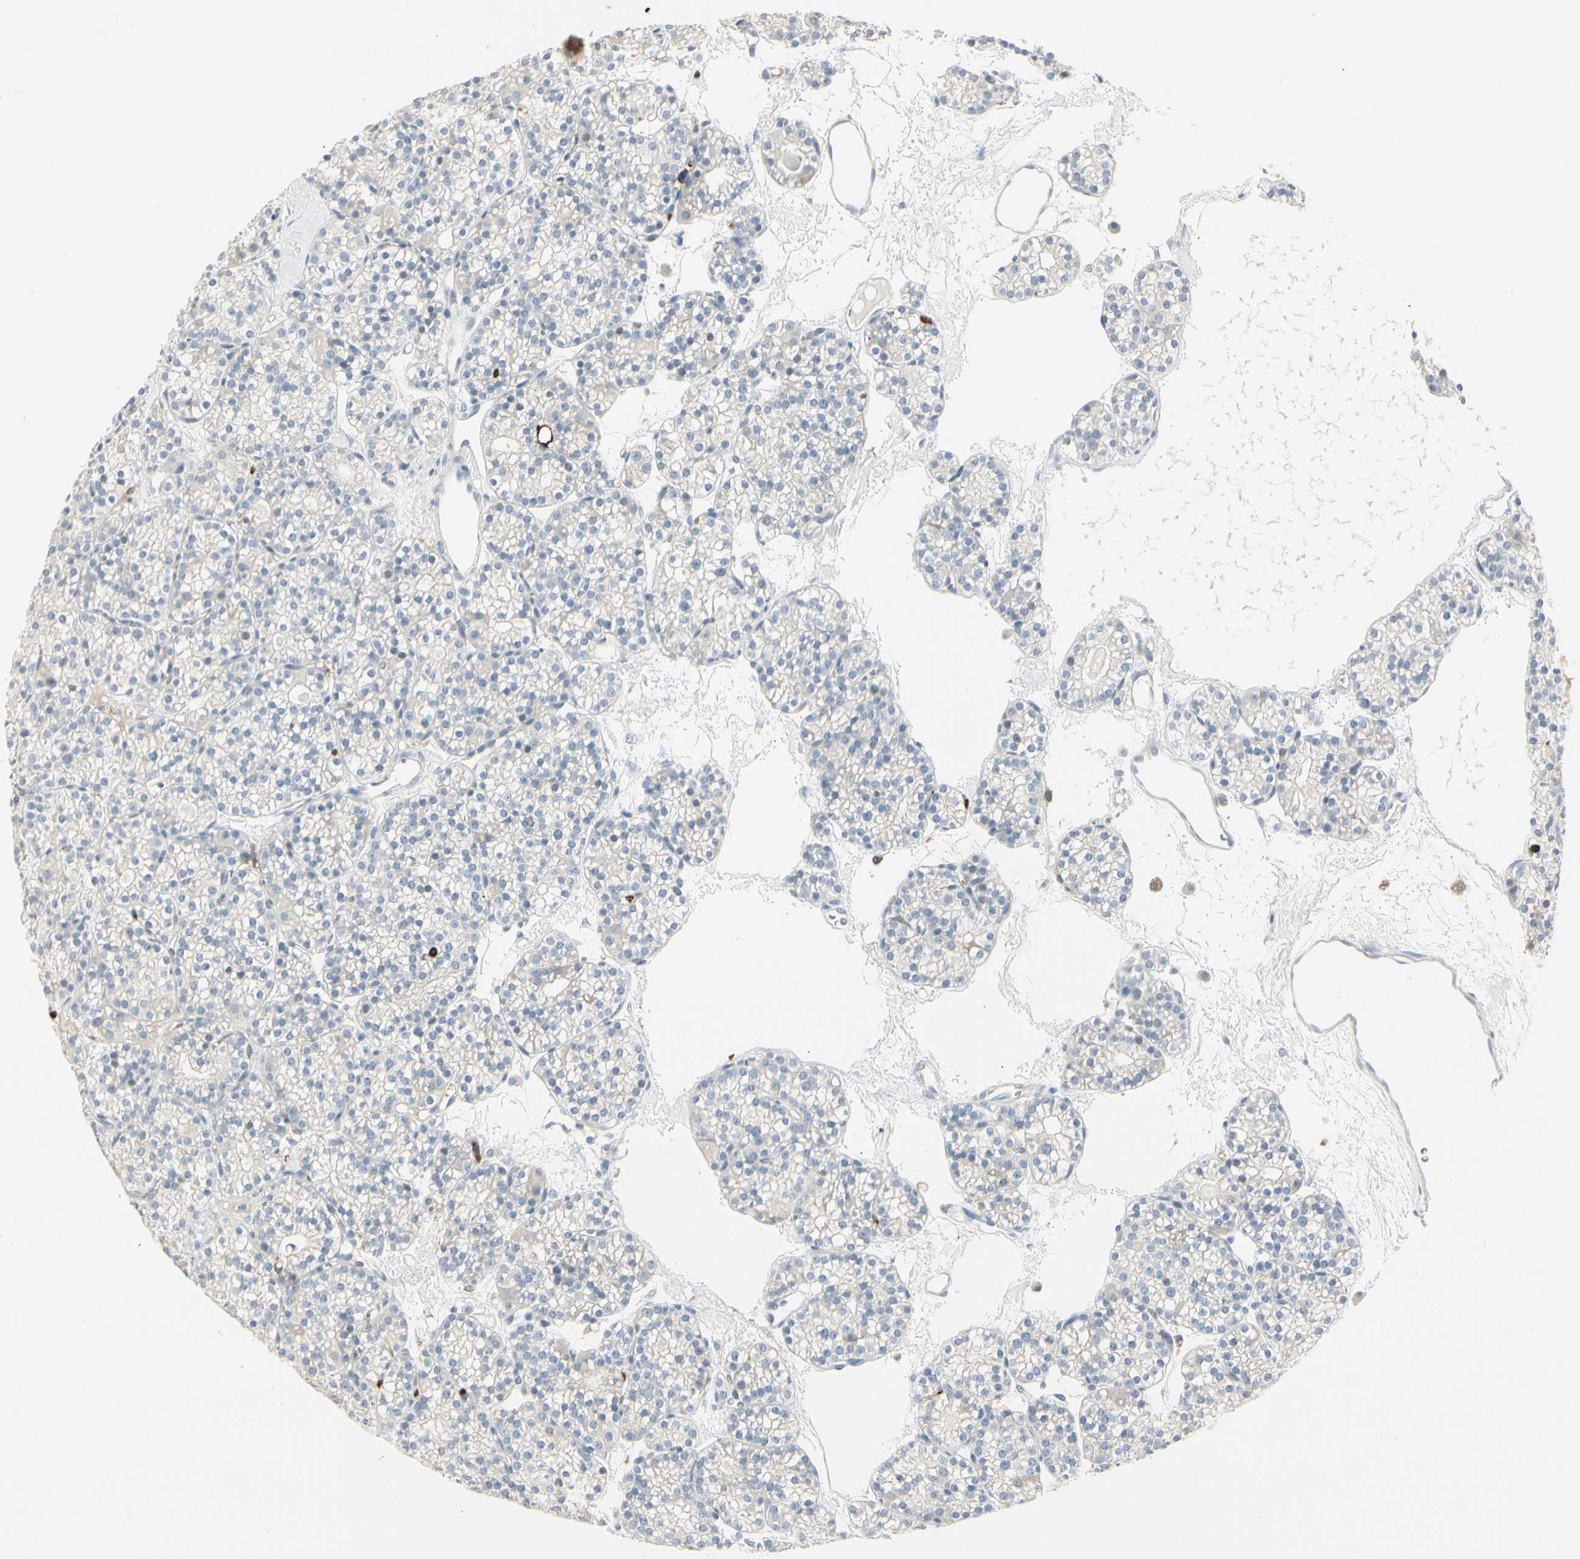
{"staining": {"intensity": "negative", "quantity": "none", "location": "none"}, "tissue": "parathyroid gland", "cell_type": "Glandular cells", "image_type": "normal", "snomed": [{"axis": "morphology", "description": "Normal tissue, NOS"}, {"axis": "topography", "description": "Parathyroid gland"}], "caption": "Parathyroid gland was stained to show a protein in brown. There is no significant positivity in glandular cells.", "gene": "ITGB2", "patient": {"sex": "female", "age": 64}}